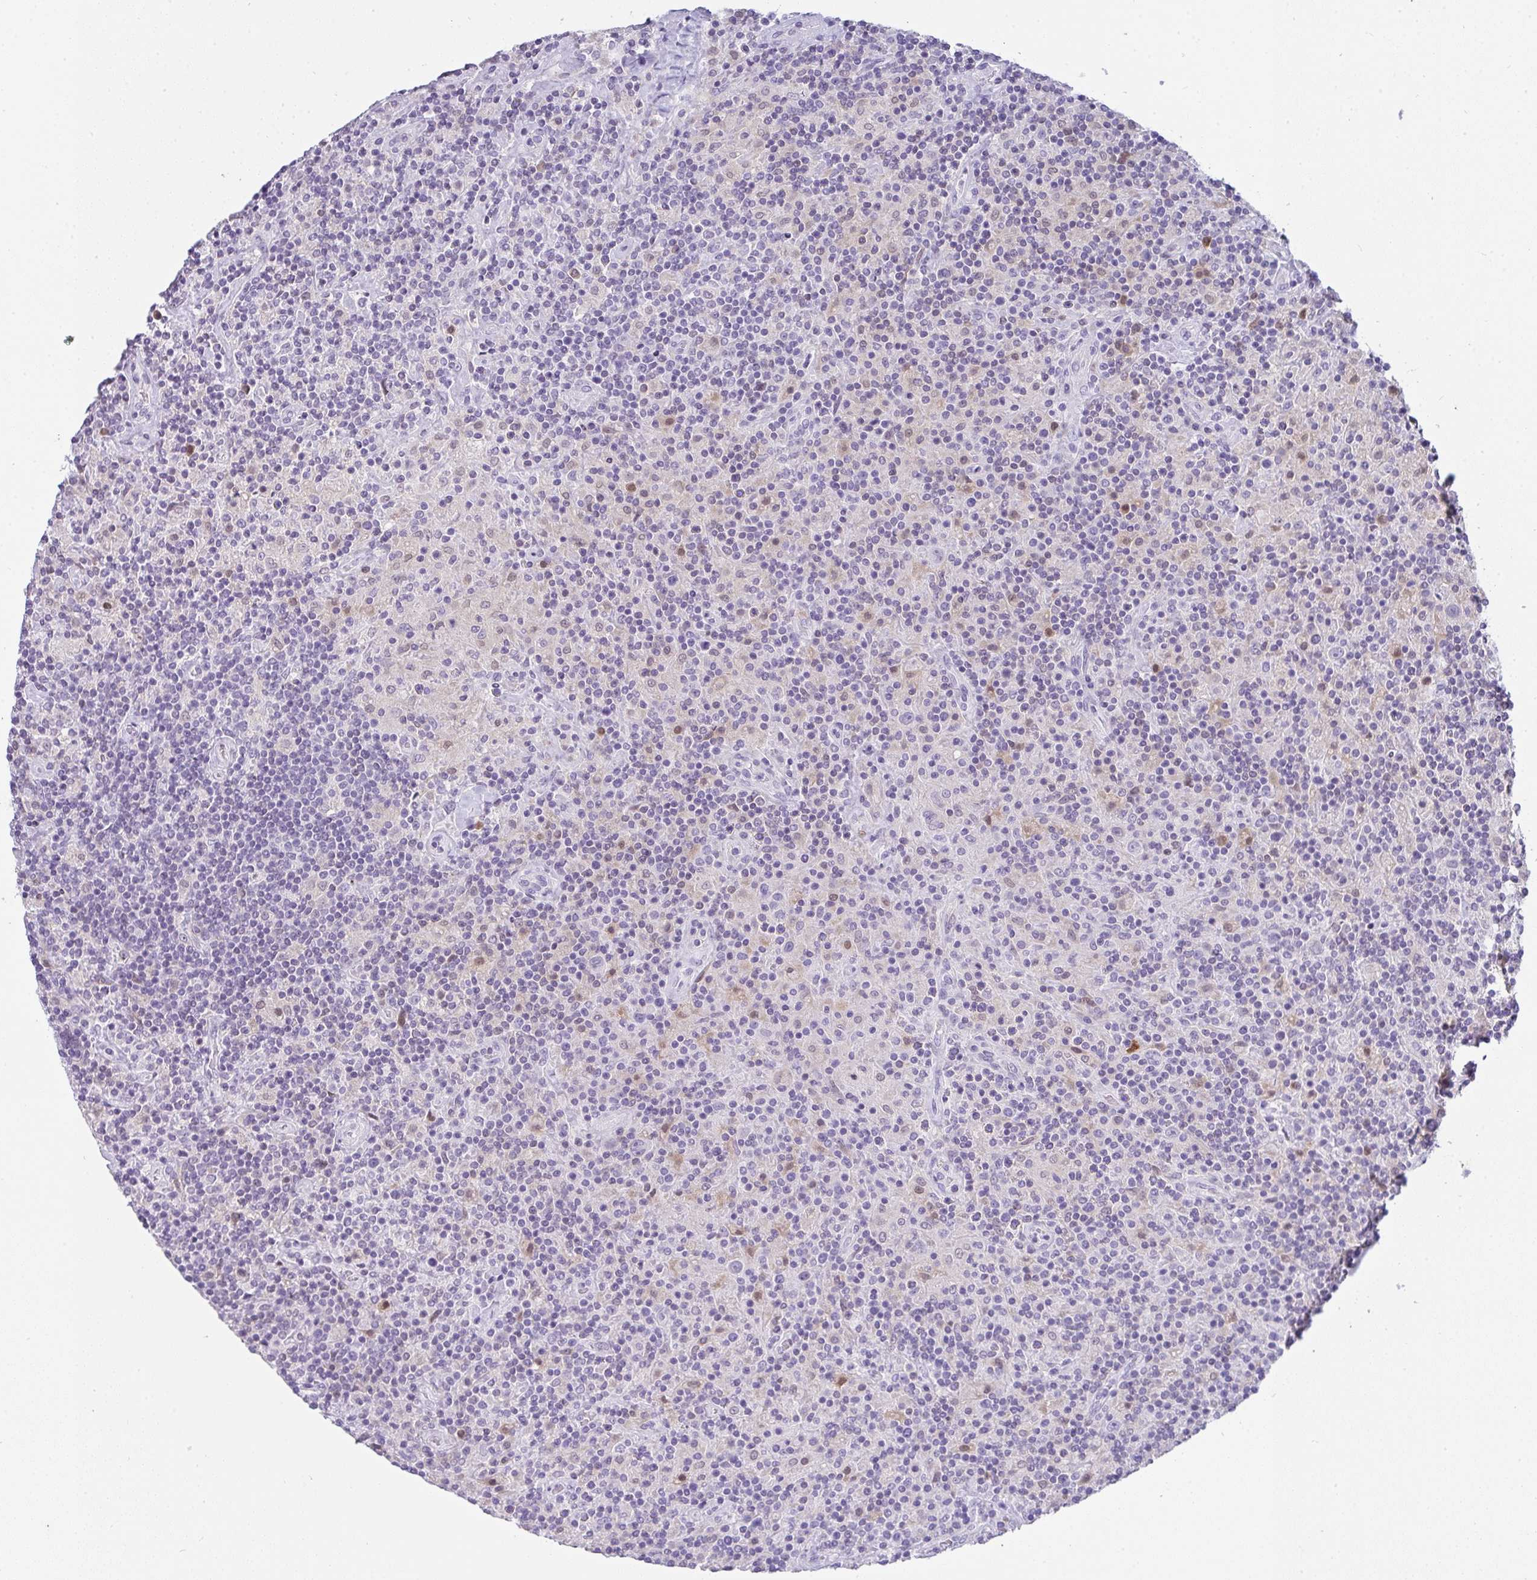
{"staining": {"intensity": "negative", "quantity": "none", "location": "none"}, "tissue": "lymphoma", "cell_type": "Tumor cells", "image_type": "cancer", "snomed": [{"axis": "morphology", "description": "Hodgkin's disease, NOS"}, {"axis": "topography", "description": "Lymph node"}], "caption": "Hodgkin's disease was stained to show a protein in brown. There is no significant positivity in tumor cells.", "gene": "COX7B", "patient": {"sex": "male", "age": 70}}